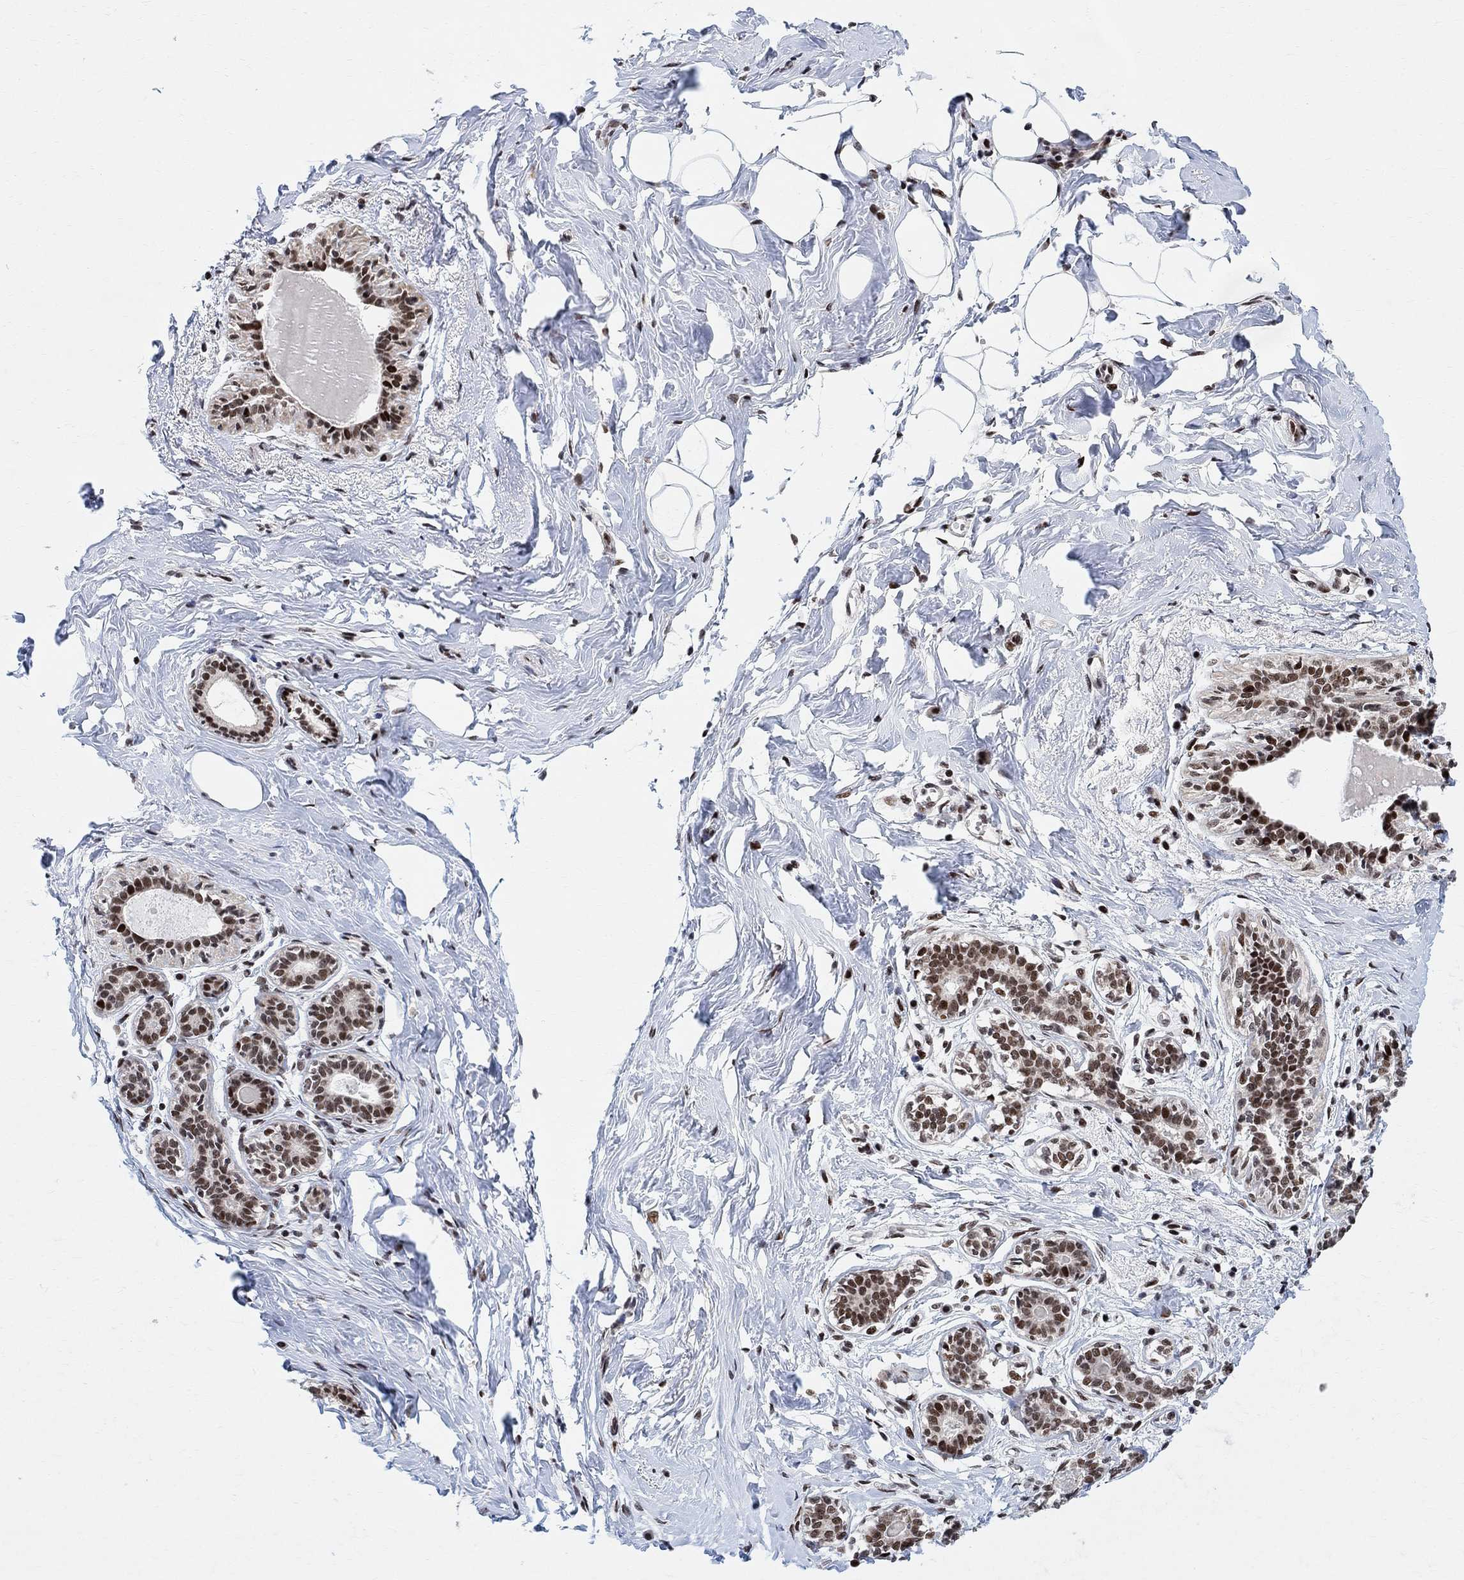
{"staining": {"intensity": "moderate", "quantity": ">75%", "location": "nuclear"}, "tissue": "breast", "cell_type": "Adipocytes", "image_type": "normal", "snomed": [{"axis": "morphology", "description": "Normal tissue, NOS"}, {"axis": "morphology", "description": "Lobular carcinoma, in situ"}, {"axis": "topography", "description": "Breast"}], "caption": "Breast was stained to show a protein in brown. There is medium levels of moderate nuclear expression in about >75% of adipocytes.", "gene": "E4F1", "patient": {"sex": "female", "age": 35}}